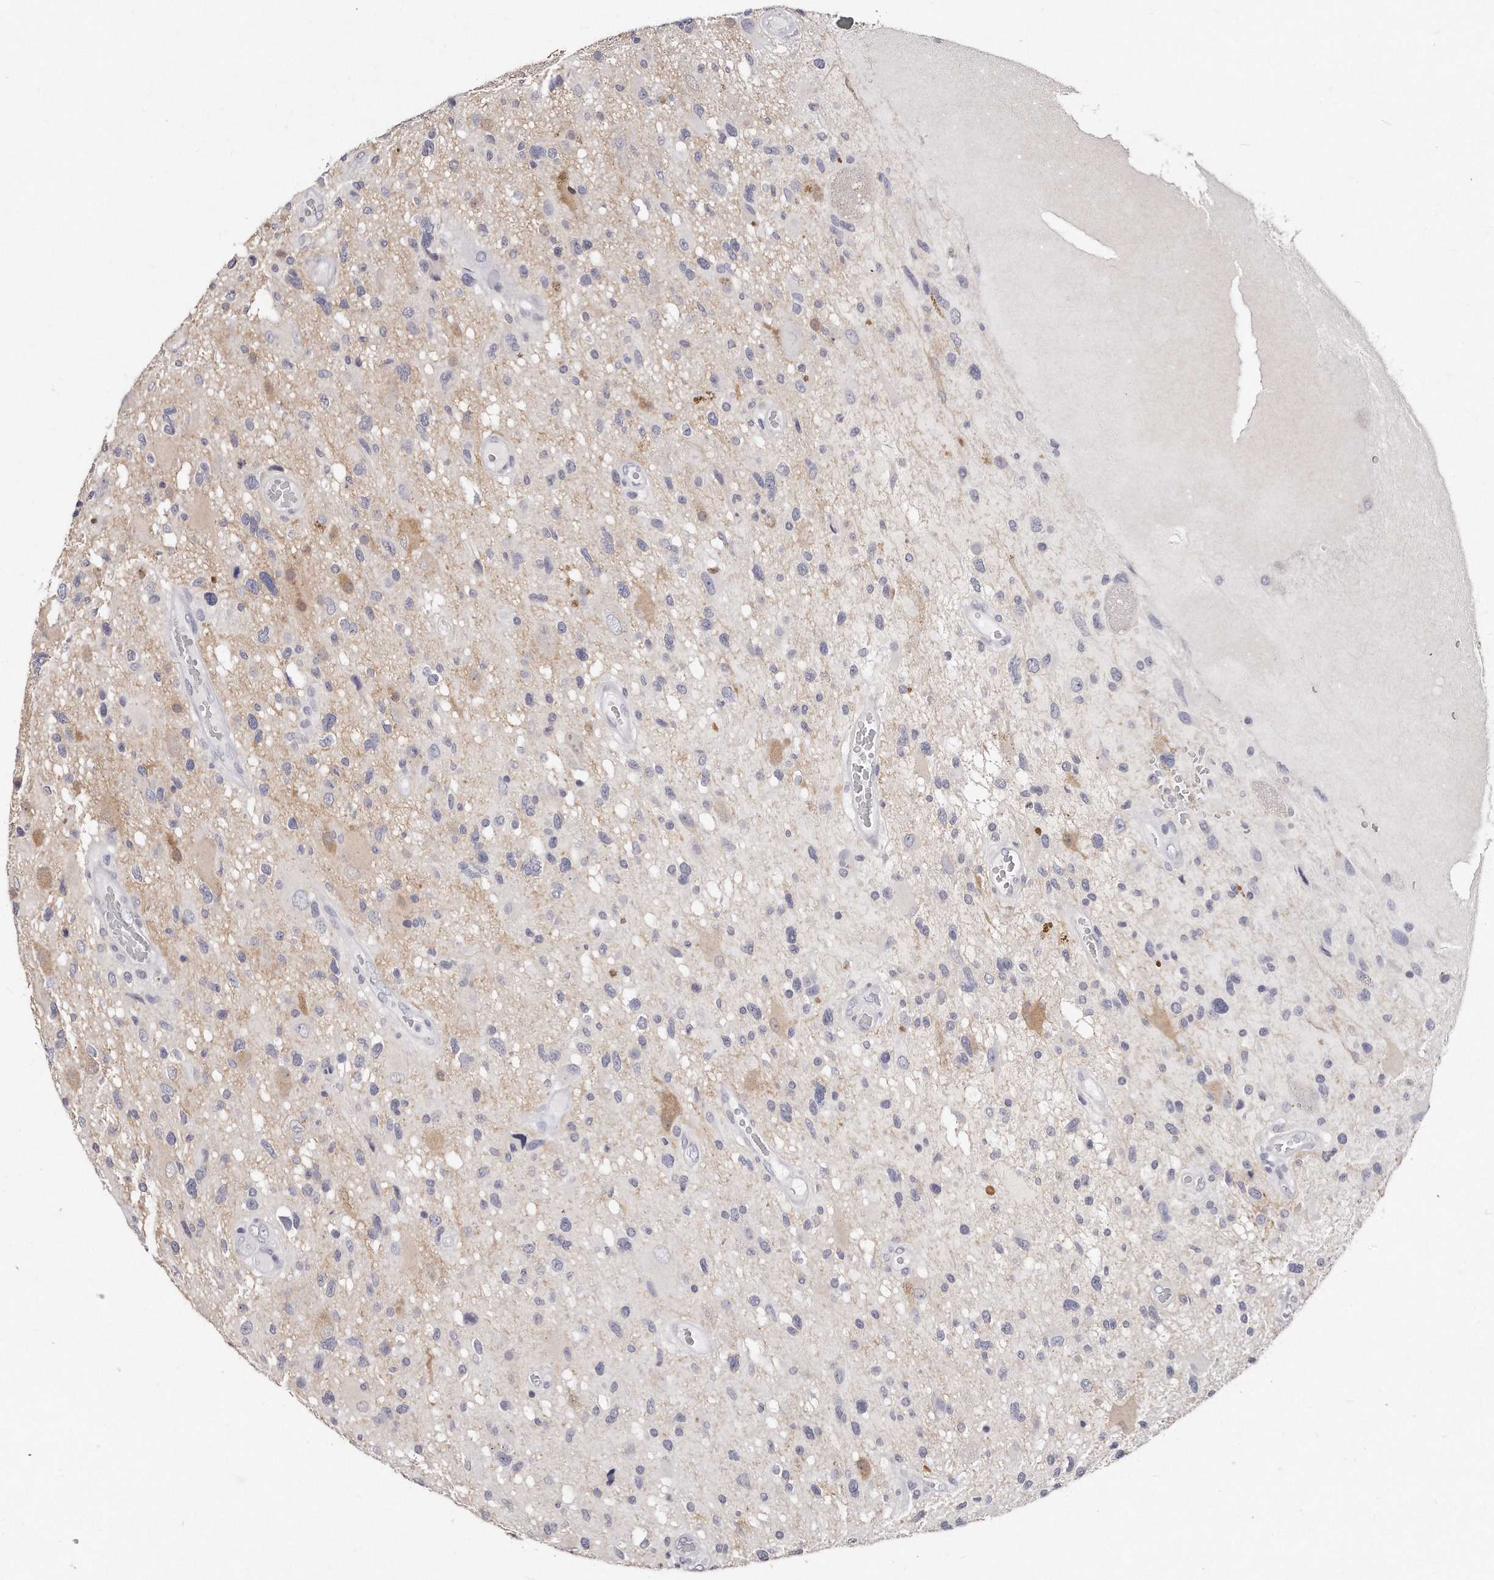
{"staining": {"intensity": "negative", "quantity": "none", "location": "none"}, "tissue": "glioma", "cell_type": "Tumor cells", "image_type": "cancer", "snomed": [{"axis": "morphology", "description": "Glioma, malignant, High grade"}, {"axis": "topography", "description": "Brain"}], "caption": "The image shows no significant staining in tumor cells of glioma.", "gene": "GDA", "patient": {"sex": "male", "age": 33}}